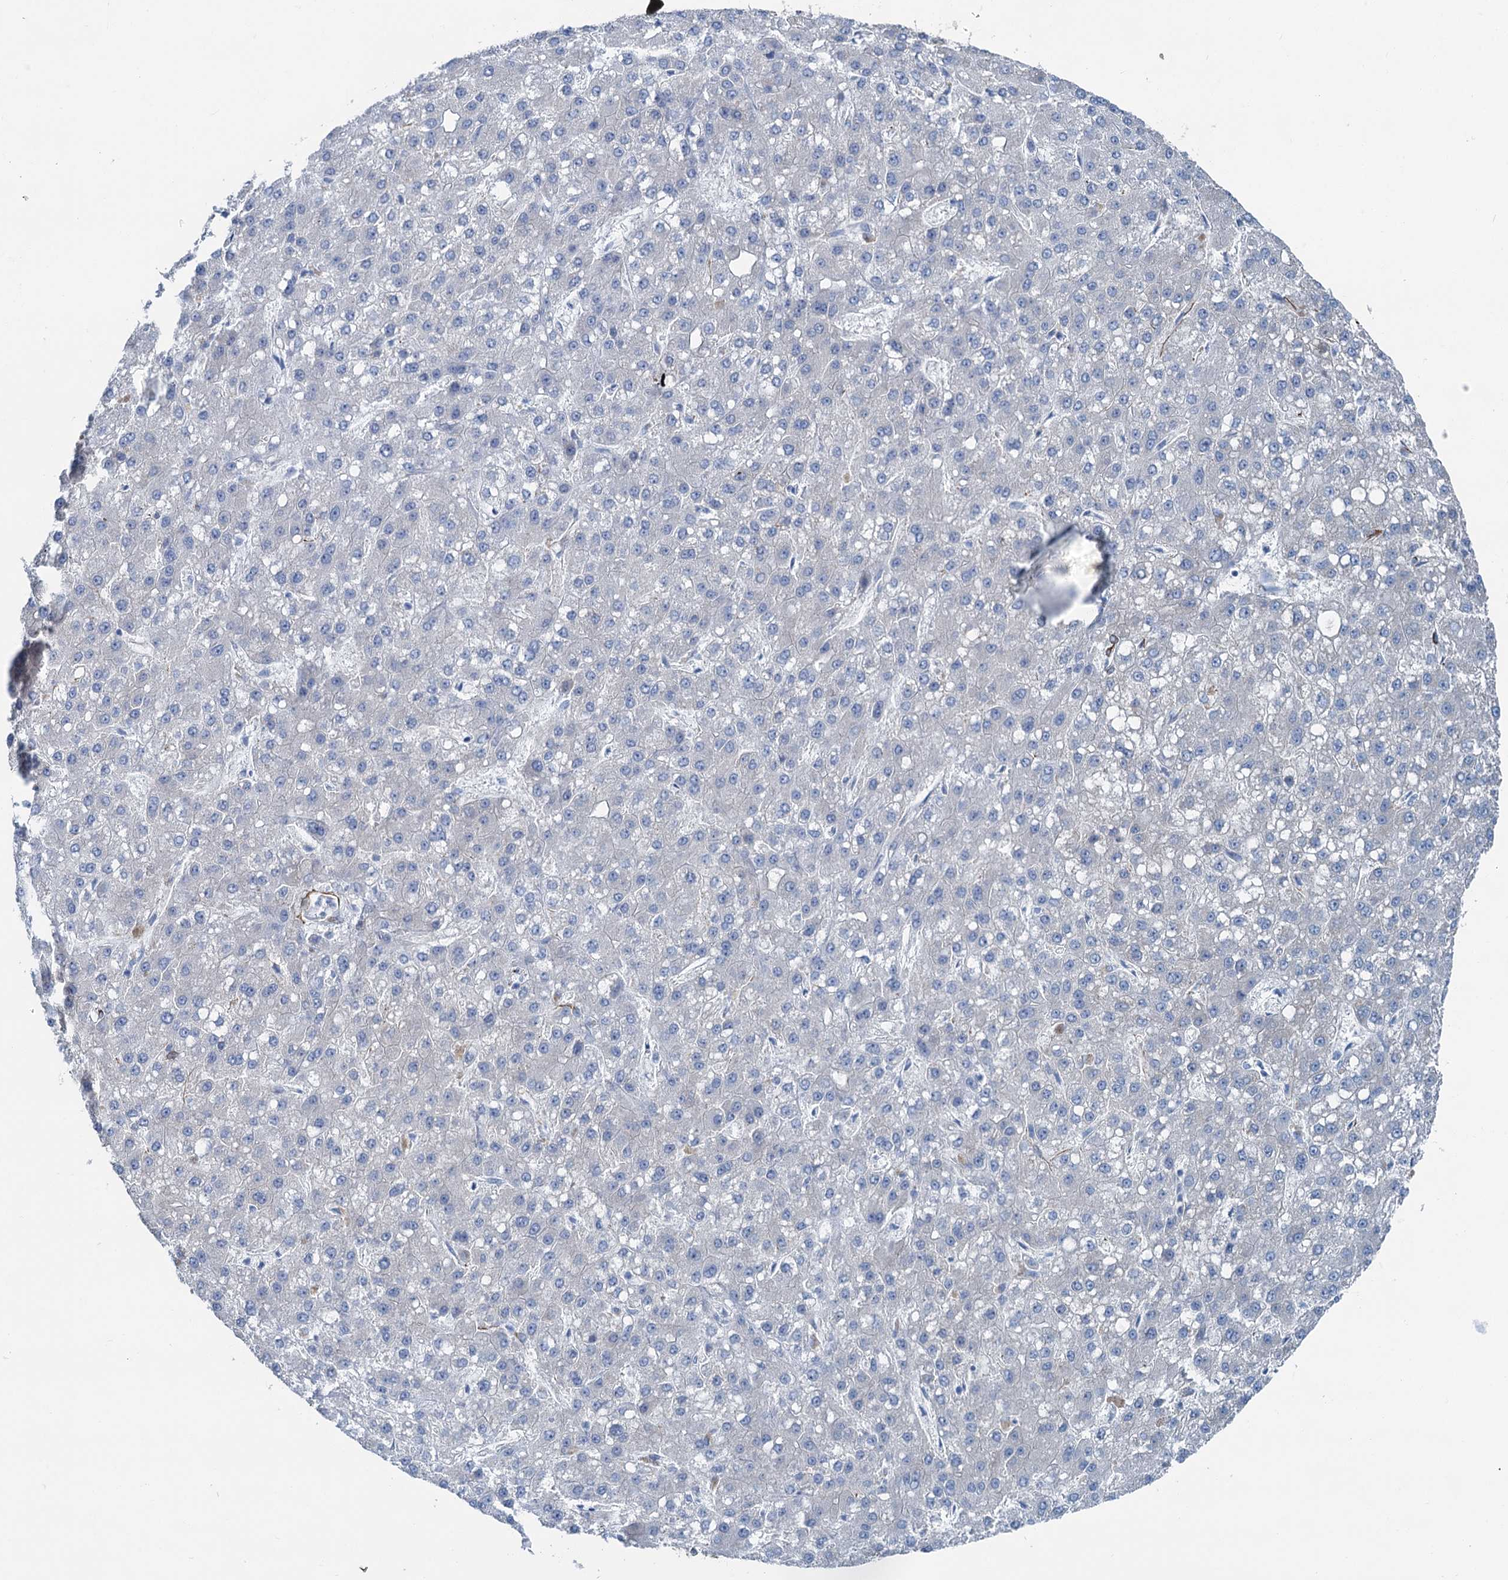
{"staining": {"intensity": "negative", "quantity": "none", "location": "none"}, "tissue": "liver cancer", "cell_type": "Tumor cells", "image_type": "cancer", "snomed": [{"axis": "morphology", "description": "Carcinoma, Hepatocellular, NOS"}, {"axis": "topography", "description": "Liver"}], "caption": "Protein analysis of liver cancer displays no significant staining in tumor cells.", "gene": "CALCOCO1", "patient": {"sex": "male", "age": 67}}